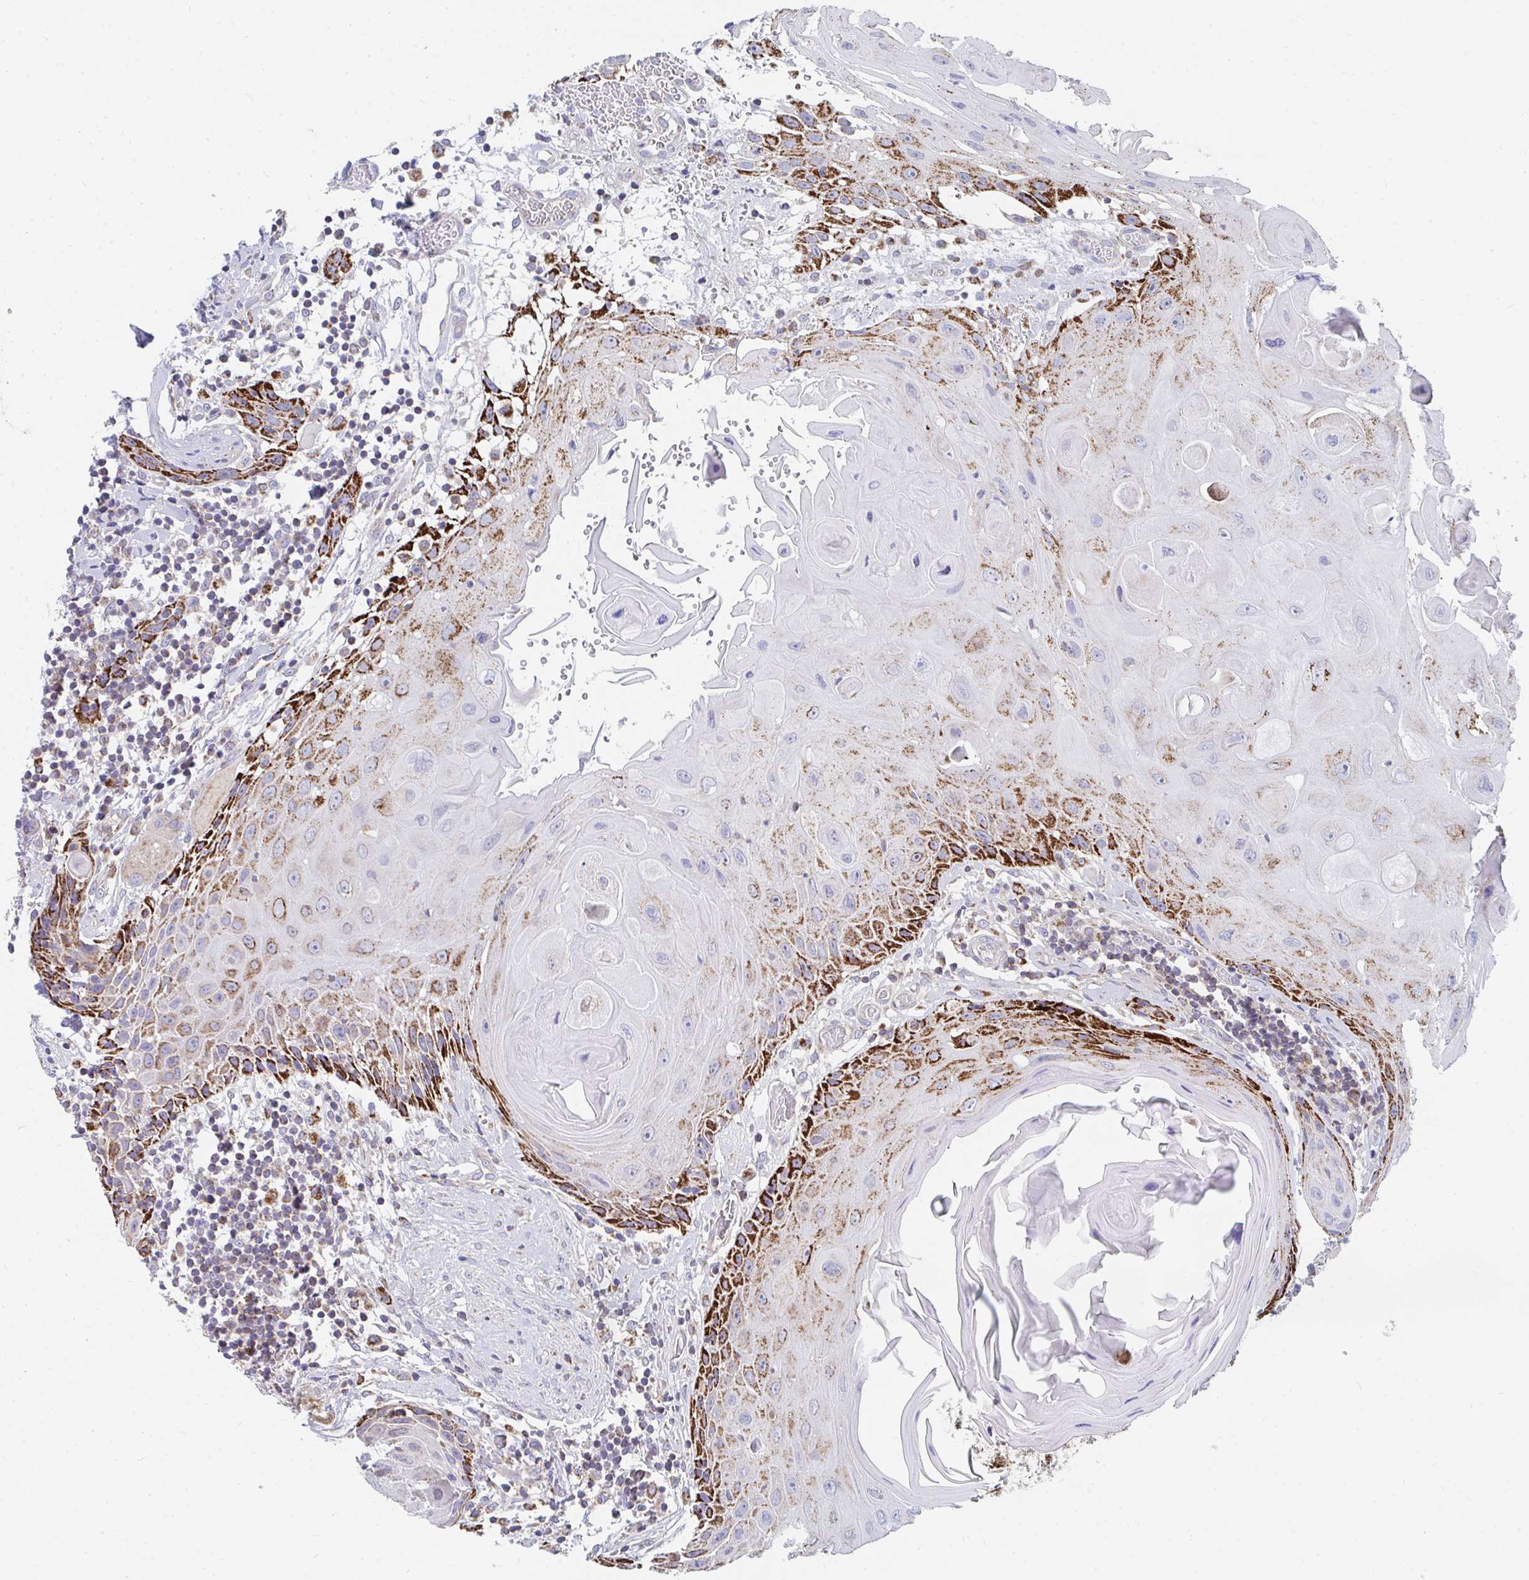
{"staining": {"intensity": "strong", "quantity": "25%-75%", "location": "cytoplasmic/membranous"}, "tissue": "head and neck cancer", "cell_type": "Tumor cells", "image_type": "cancer", "snomed": [{"axis": "morphology", "description": "Squamous cell carcinoma, NOS"}, {"axis": "topography", "description": "Oral tissue"}, {"axis": "topography", "description": "Head-Neck"}], "caption": "Human head and neck cancer stained for a protein (brown) reveals strong cytoplasmic/membranous positive expression in approximately 25%-75% of tumor cells.", "gene": "PC", "patient": {"sex": "male", "age": 49}}